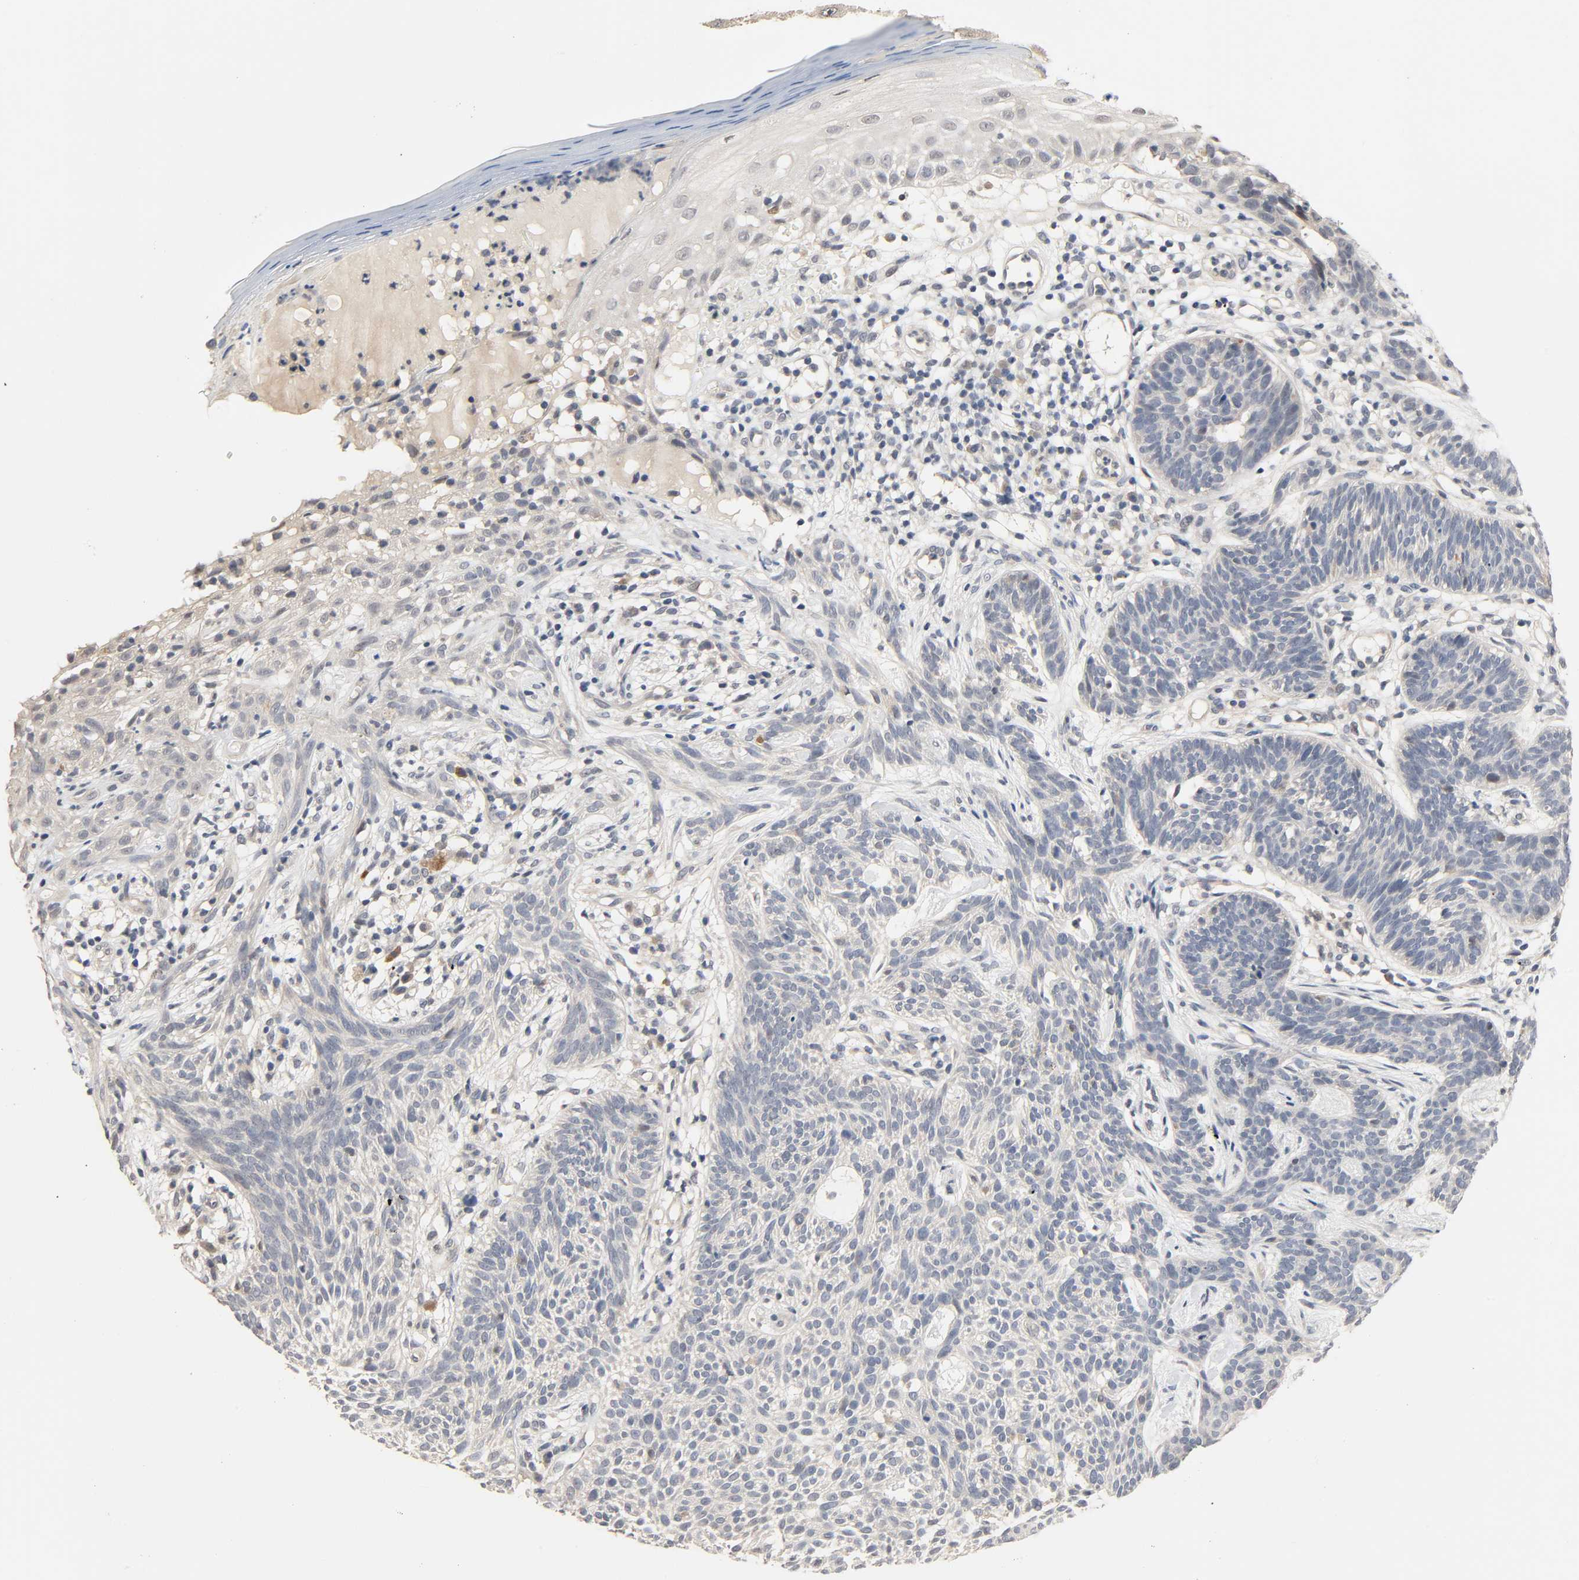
{"staining": {"intensity": "negative", "quantity": "none", "location": "none"}, "tissue": "skin cancer", "cell_type": "Tumor cells", "image_type": "cancer", "snomed": [{"axis": "morphology", "description": "Normal tissue, NOS"}, {"axis": "morphology", "description": "Basal cell carcinoma"}, {"axis": "topography", "description": "Skin"}], "caption": "Tumor cells are negative for protein expression in human skin cancer (basal cell carcinoma).", "gene": "MAGEA8", "patient": {"sex": "female", "age": 69}}